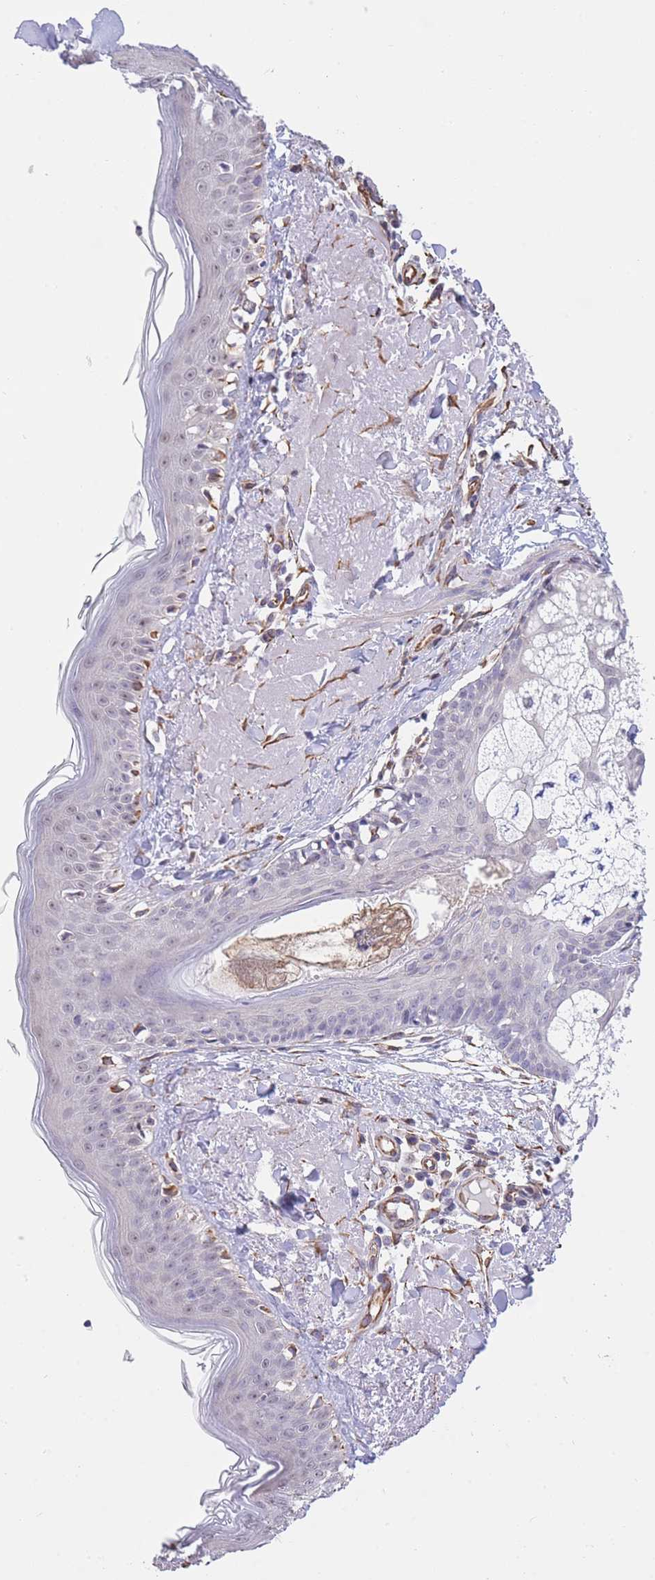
{"staining": {"intensity": "strong", "quantity": ">75%", "location": "cytoplasmic/membranous"}, "tissue": "skin", "cell_type": "Fibroblasts", "image_type": "normal", "snomed": [{"axis": "morphology", "description": "Normal tissue, NOS"}, {"axis": "morphology", "description": "Malignant melanoma, NOS"}, {"axis": "topography", "description": "Skin"}], "caption": "Strong cytoplasmic/membranous positivity for a protein is present in approximately >75% of fibroblasts of normal skin using IHC.", "gene": "PSG11", "patient": {"sex": "male", "age": 80}}